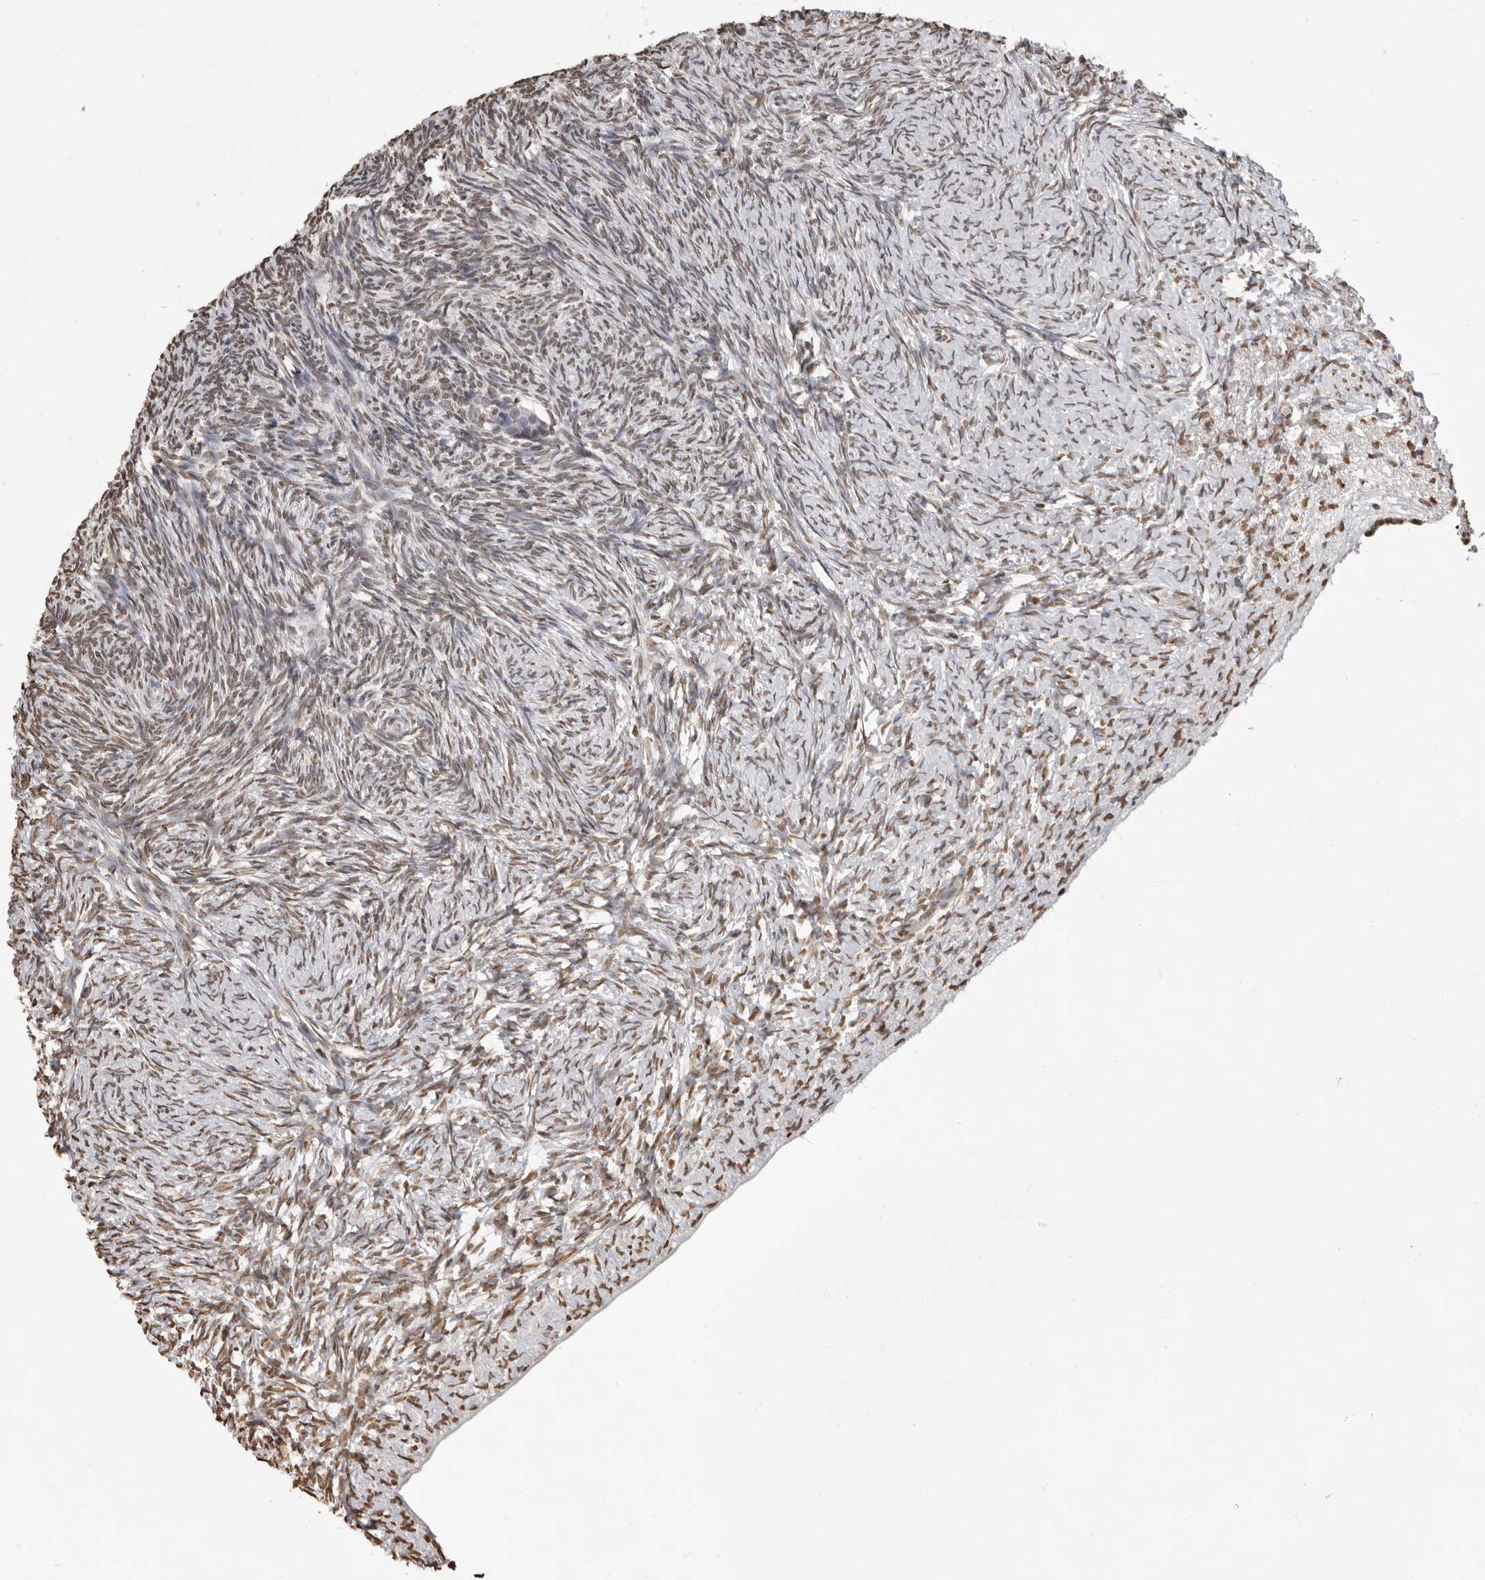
{"staining": {"intensity": "weak", "quantity": "<25%", "location": "cytoplasmic/membranous,nuclear"}, "tissue": "ovary", "cell_type": "Follicle cells", "image_type": "normal", "snomed": [{"axis": "morphology", "description": "Normal tissue, NOS"}, {"axis": "topography", "description": "Ovary"}], "caption": "High power microscopy photomicrograph of an IHC image of unremarkable ovary, revealing no significant staining in follicle cells. (DAB (3,3'-diaminobenzidine) immunohistochemistry (IHC), high magnification).", "gene": "WDR45", "patient": {"sex": "female", "age": 34}}